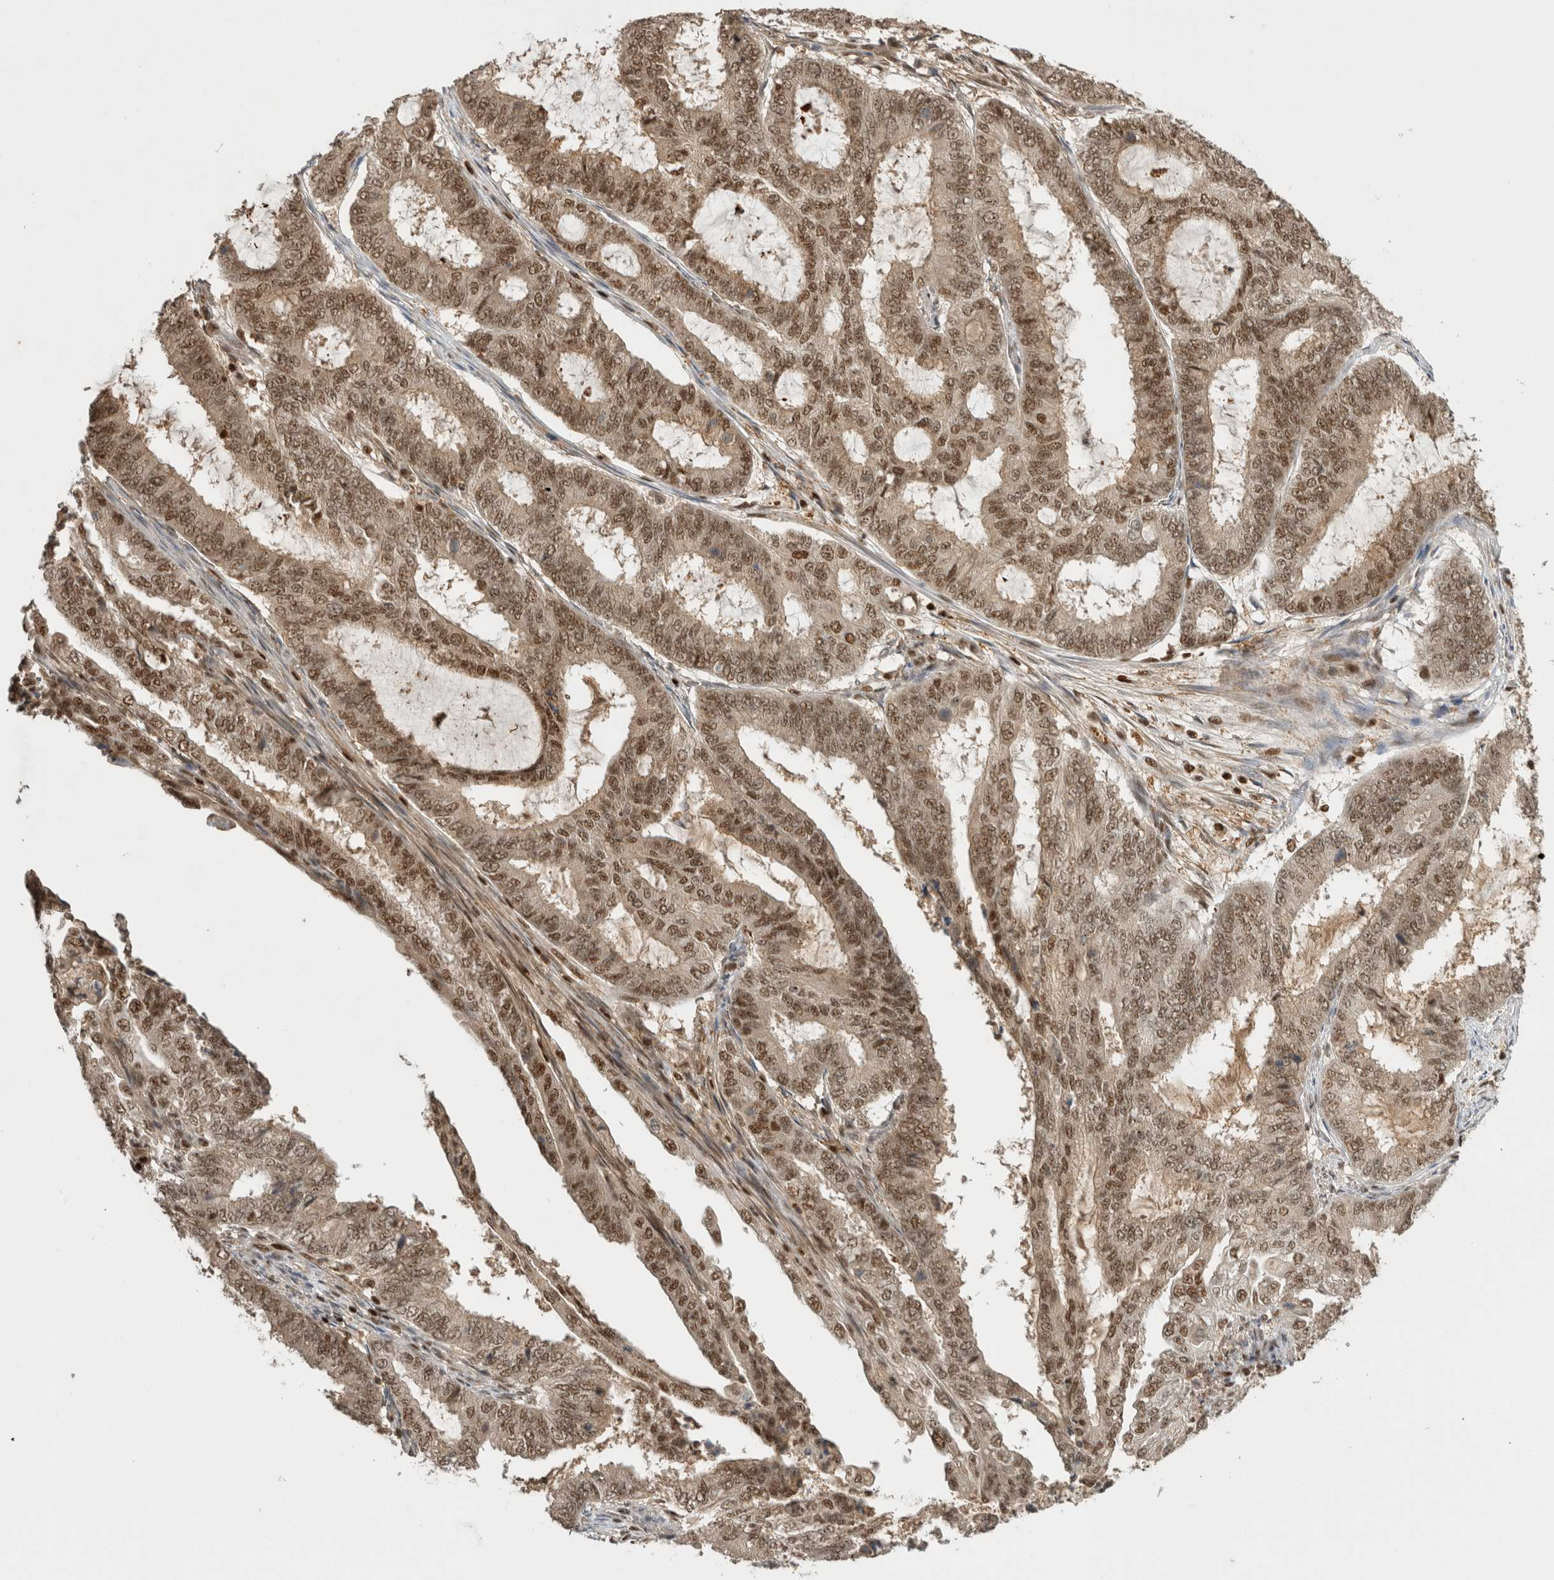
{"staining": {"intensity": "moderate", "quantity": ">75%", "location": "cytoplasmic/membranous,nuclear"}, "tissue": "endometrial cancer", "cell_type": "Tumor cells", "image_type": "cancer", "snomed": [{"axis": "morphology", "description": "Adenocarcinoma, NOS"}, {"axis": "topography", "description": "Endometrium"}], "caption": "The photomicrograph reveals staining of endometrial cancer, revealing moderate cytoplasmic/membranous and nuclear protein expression (brown color) within tumor cells.", "gene": "SNRNP40", "patient": {"sex": "female", "age": 51}}